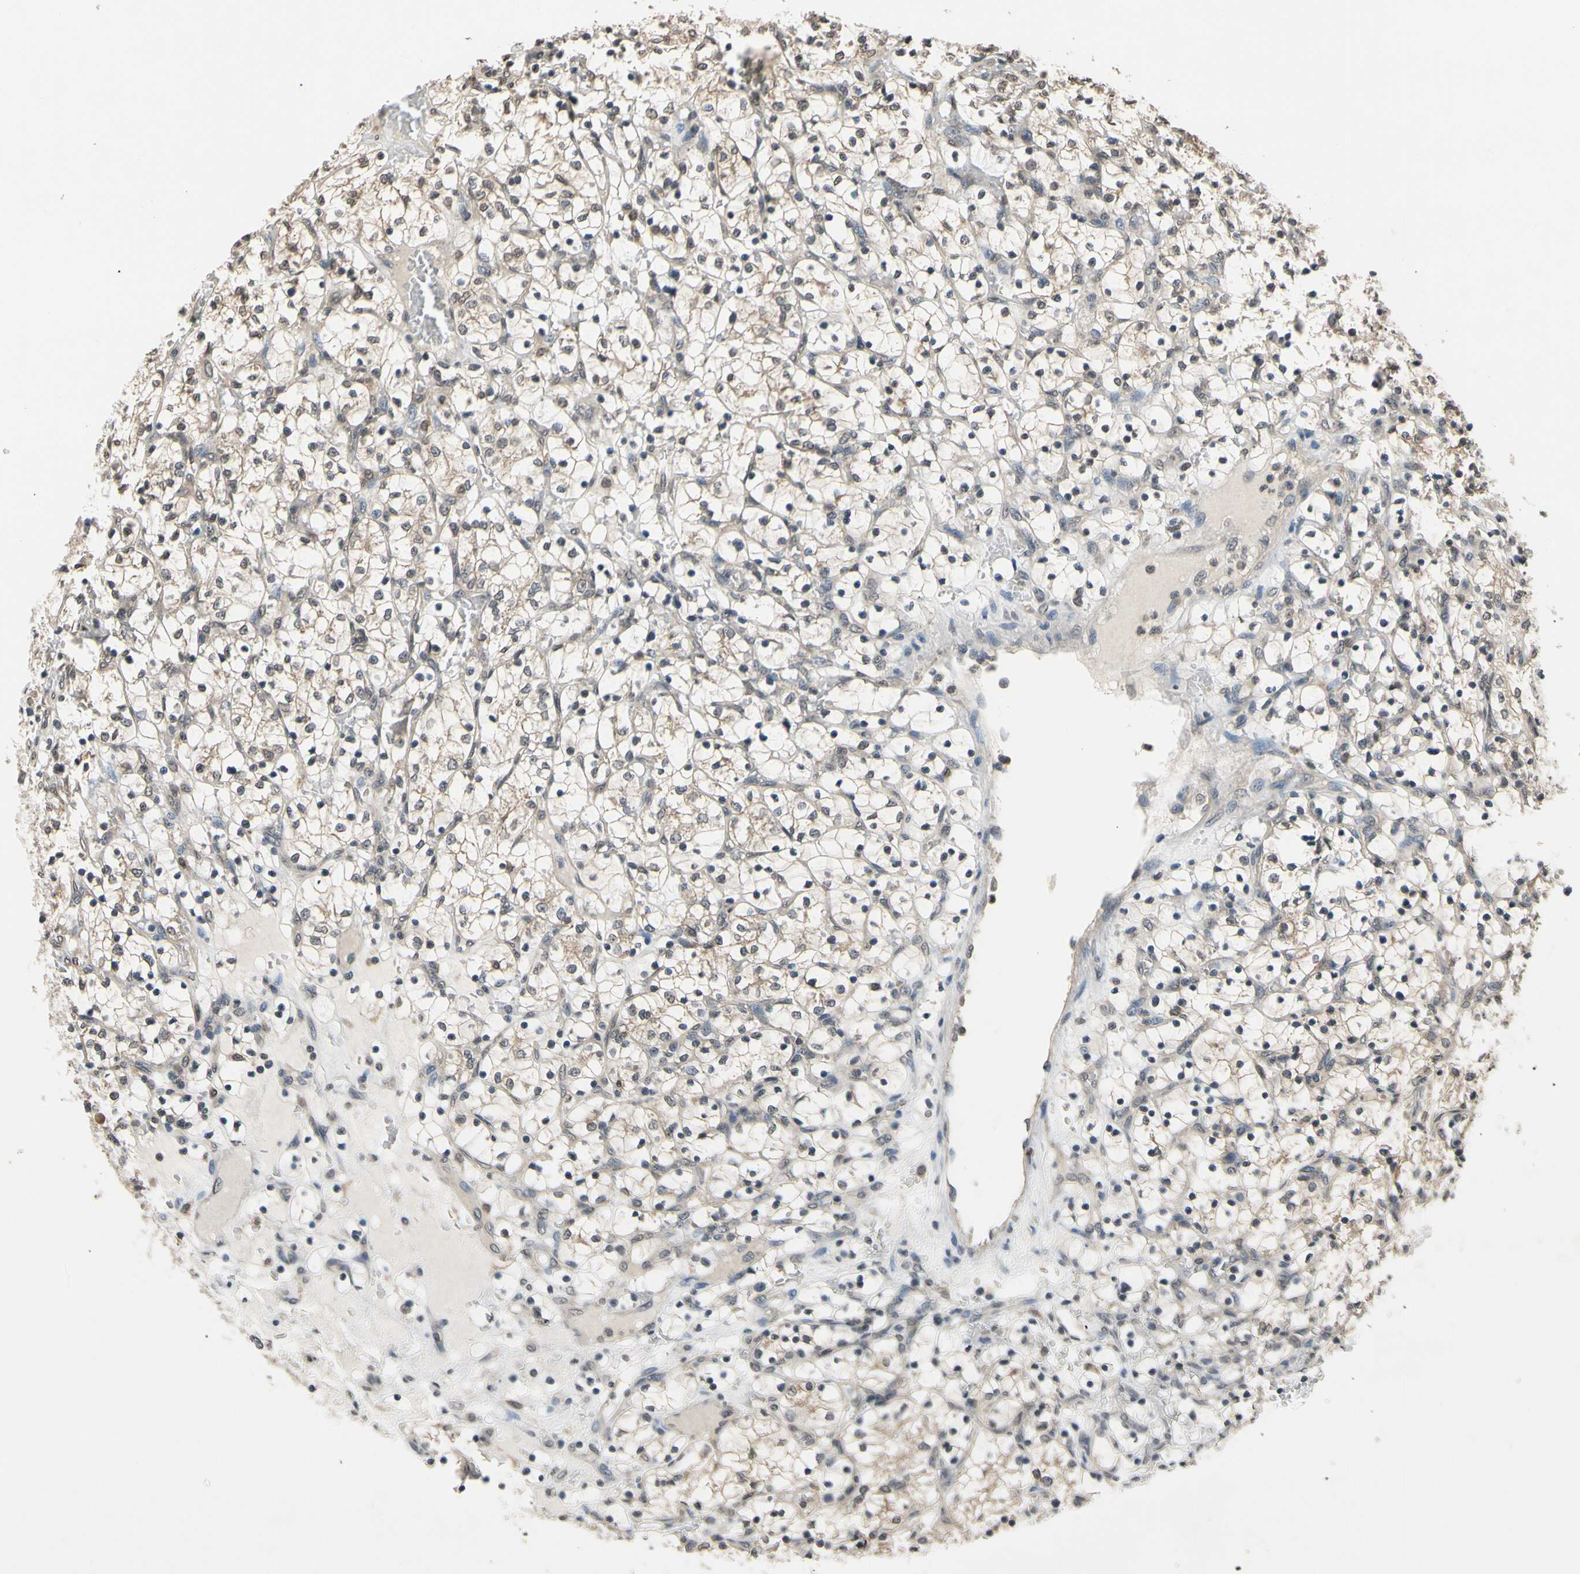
{"staining": {"intensity": "weak", "quantity": ">75%", "location": "cytoplasmic/membranous"}, "tissue": "renal cancer", "cell_type": "Tumor cells", "image_type": "cancer", "snomed": [{"axis": "morphology", "description": "Adenocarcinoma, NOS"}, {"axis": "topography", "description": "Kidney"}], "caption": "Adenocarcinoma (renal) was stained to show a protein in brown. There is low levels of weak cytoplasmic/membranous positivity in approximately >75% of tumor cells.", "gene": "GCLC", "patient": {"sex": "female", "age": 69}}